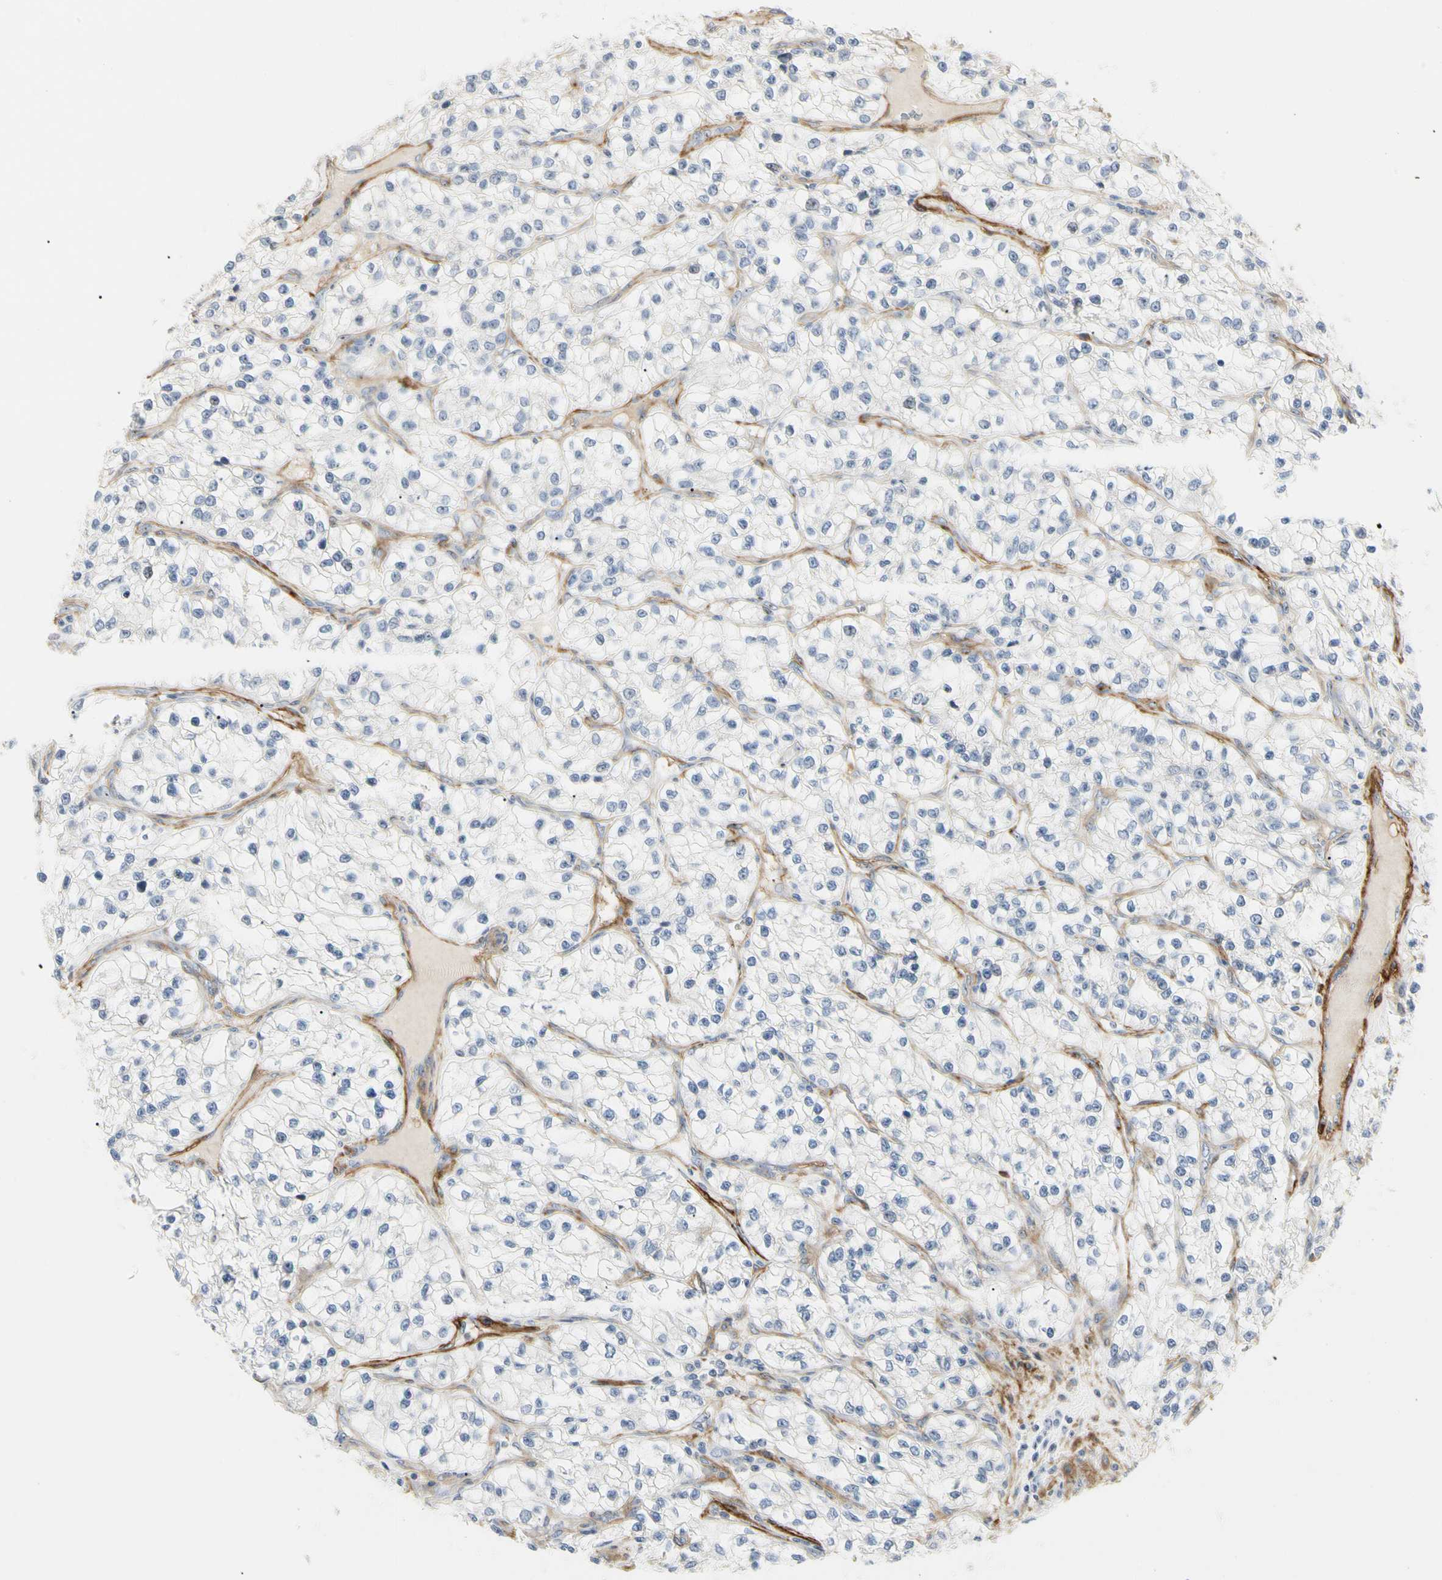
{"staining": {"intensity": "negative", "quantity": "none", "location": "none"}, "tissue": "renal cancer", "cell_type": "Tumor cells", "image_type": "cancer", "snomed": [{"axis": "morphology", "description": "Adenocarcinoma, NOS"}, {"axis": "topography", "description": "Kidney"}], "caption": "Renal cancer stained for a protein using immunohistochemistry displays no staining tumor cells.", "gene": "GGT5", "patient": {"sex": "female", "age": 57}}